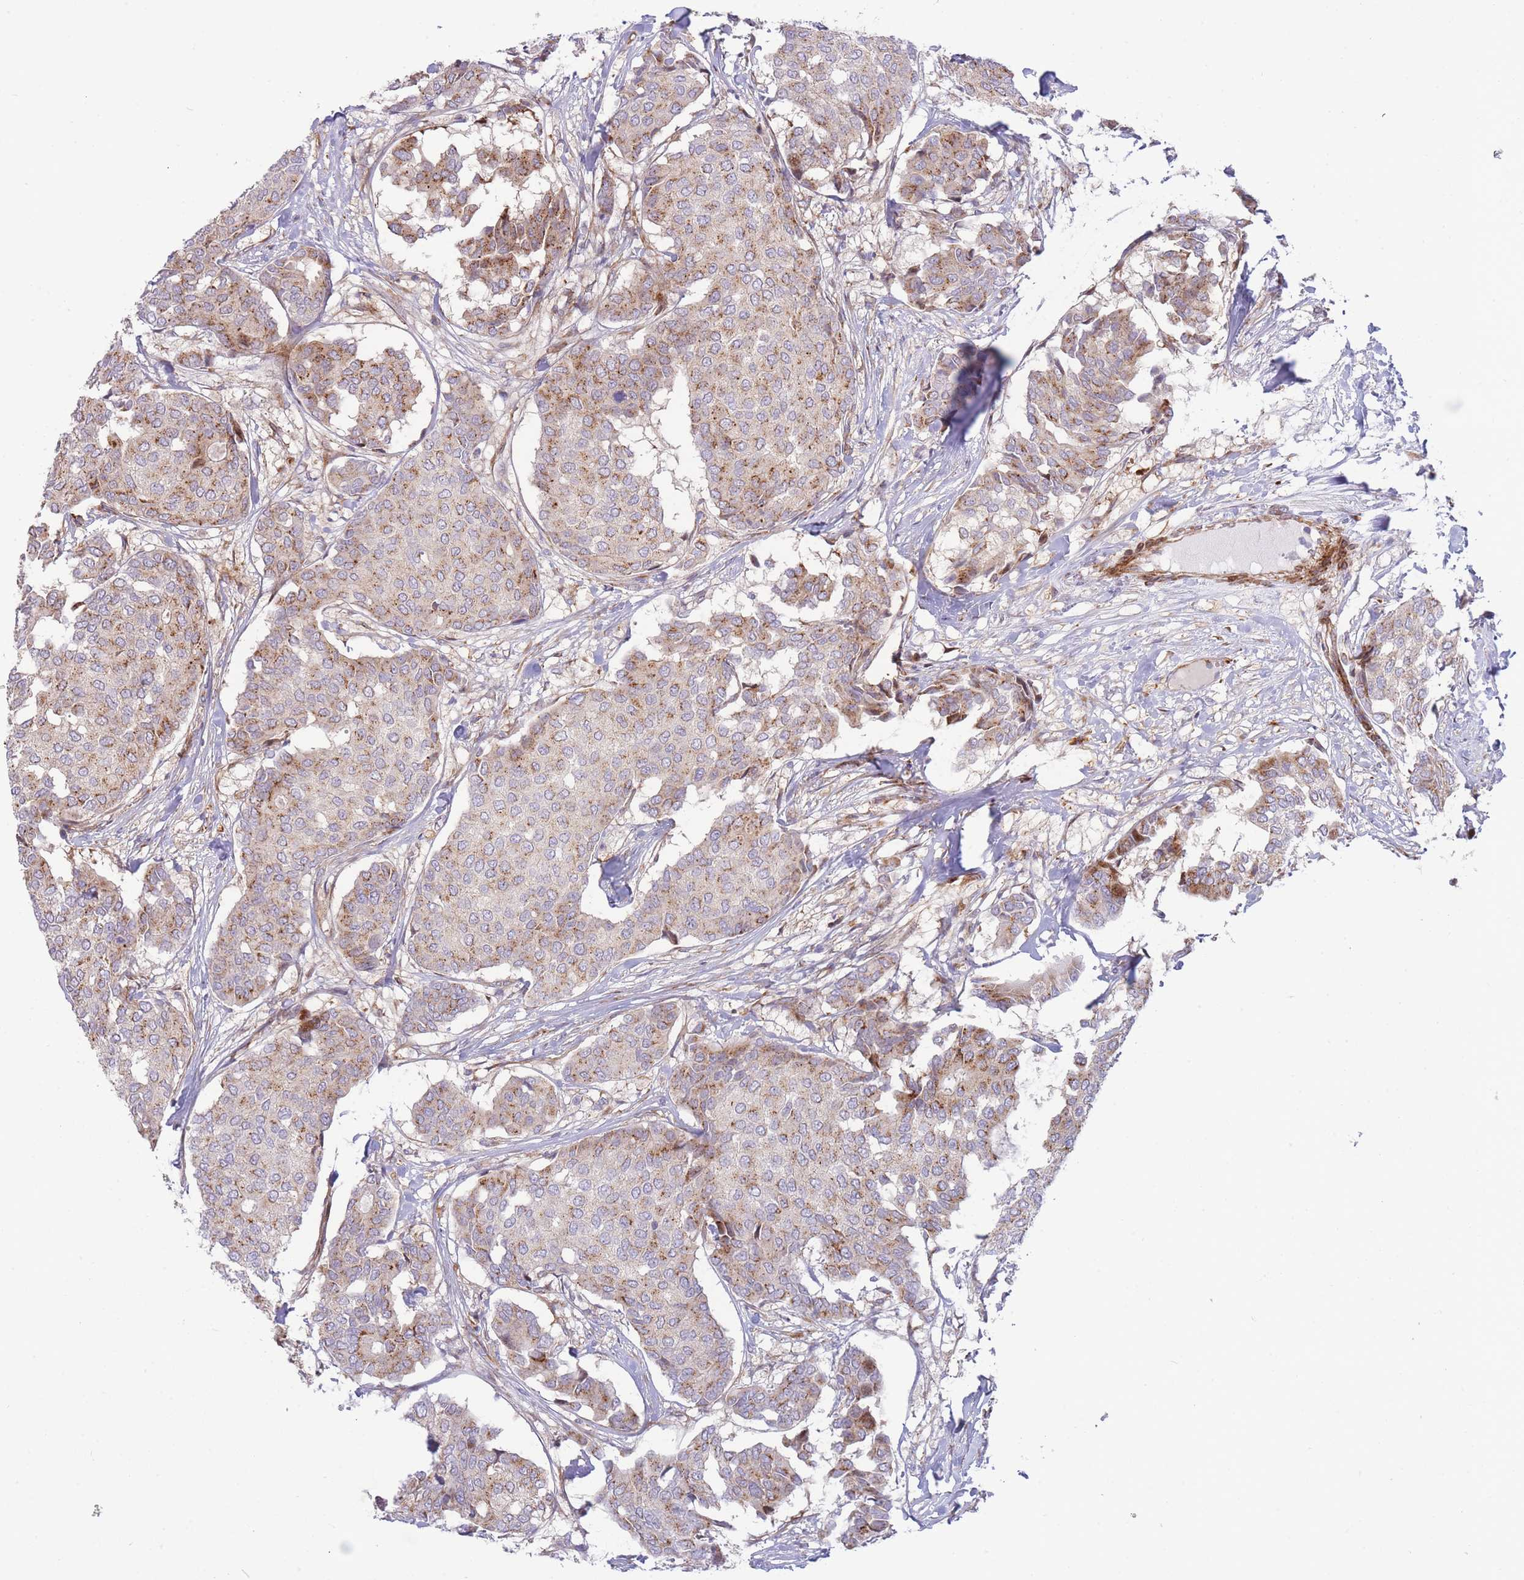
{"staining": {"intensity": "moderate", "quantity": "25%-75%", "location": "cytoplasmic/membranous"}, "tissue": "breast cancer", "cell_type": "Tumor cells", "image_type": "cancer", "snomed": [{"axis": "morphology", "description": "Duct carcinoma"}, {"axis": "topography", "description": "Breast"}], "caption": "Immunohistochemistry (IHC) image of human breast cancer stained for a protein (brown), which demonstrates medium levels of moderate cytoplasmic/membranous staining in about 25%-75% of tumor cells.", "gene": "ATP5MC2", "patient": {"sex": "female", "age": 75}}